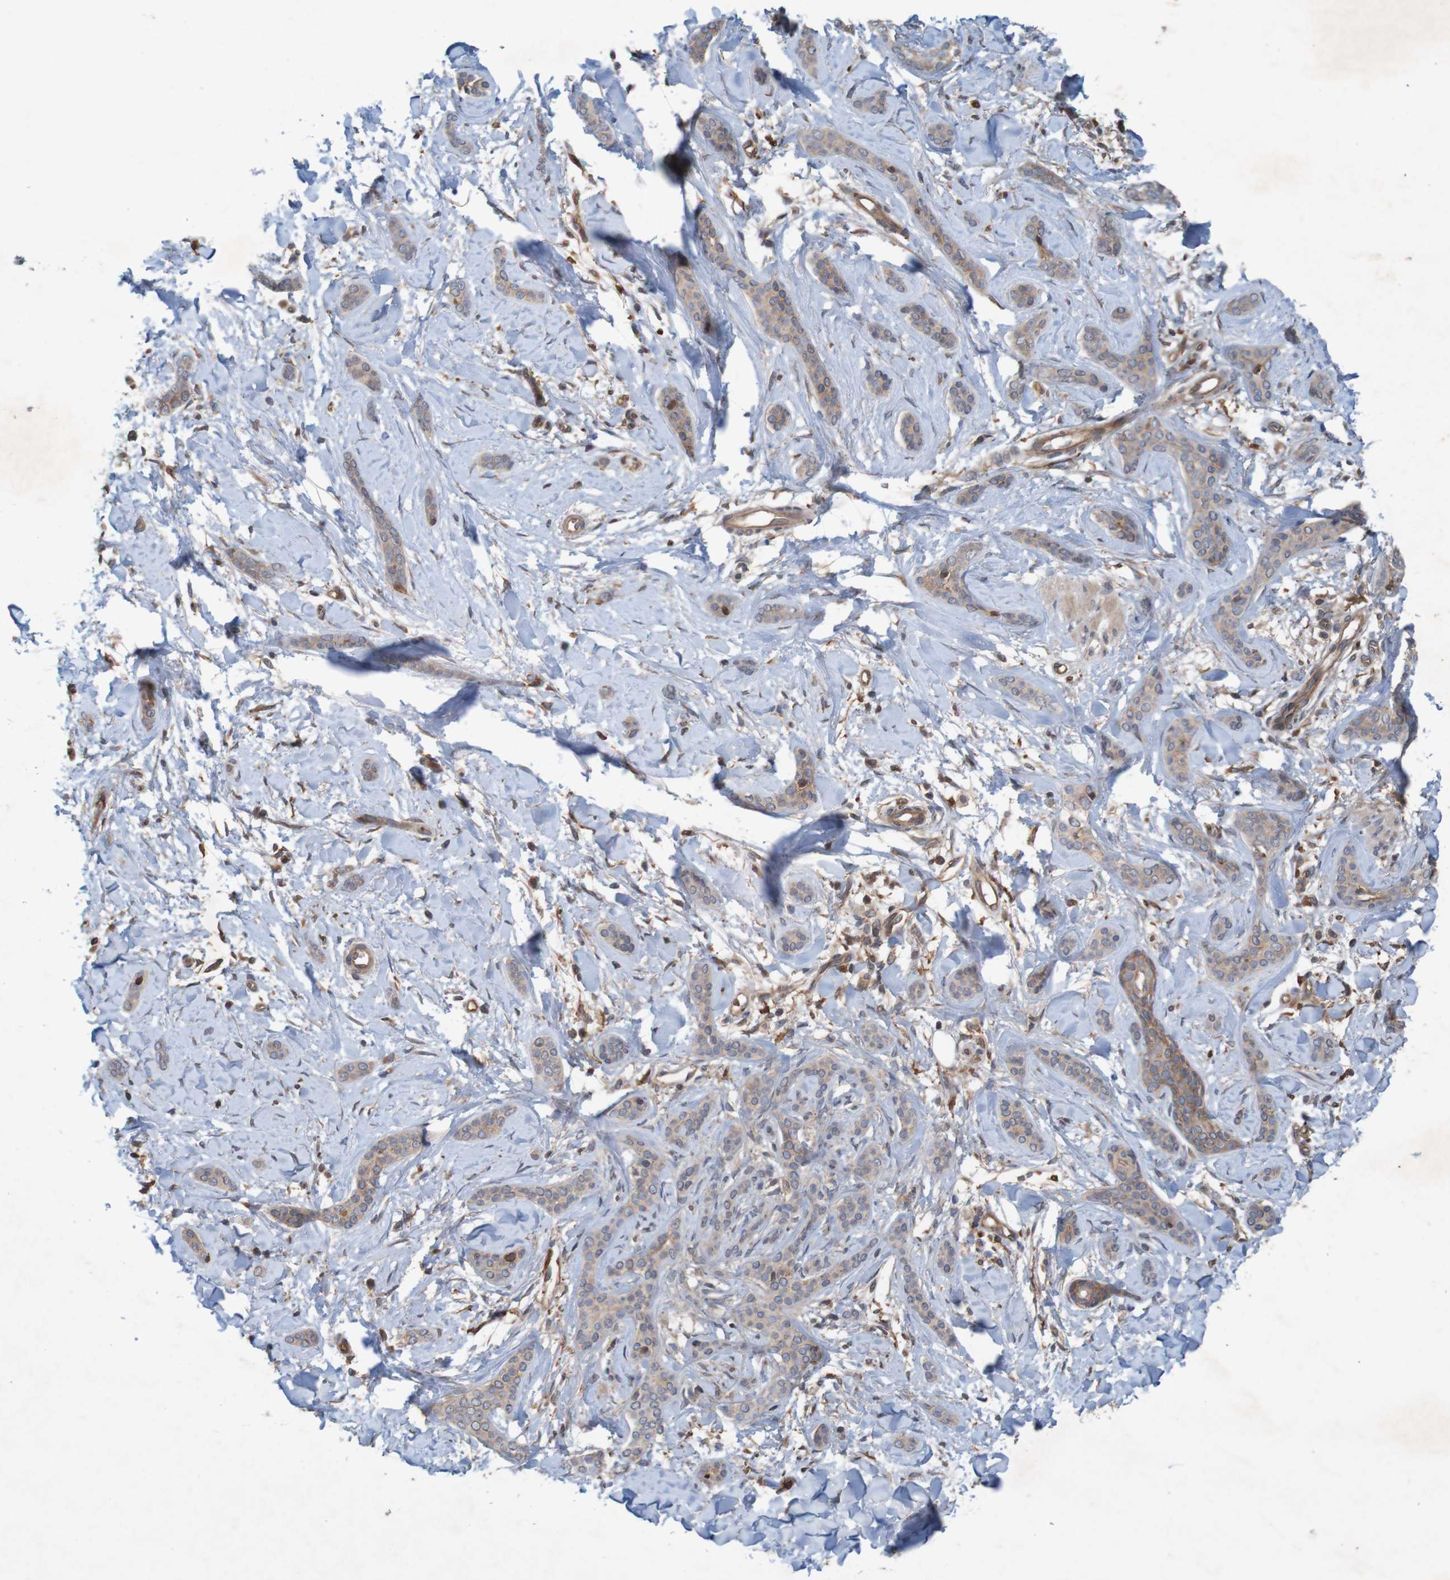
{"staining": {"intensity": "weak", "quantity": ">75%", "location": "cytoplasmic/membranous"}, "tissue": "skin cancer", "cell_type": "Tumor cells", "image_type": "cancer", "snomed": [{"axis": "morphology", "description": "Basal cell carcinoma"}, {"axis": "morphology", "description": "Adnexal tumor, benign"}, {"axis": "topography", "description": "Skin"}], "caption": "A high-resolution micrograph shows IHC staining of basal cell carcinoma (skin), which demonstrates weak cytoplasmic/membranous expression in approximately >75% of tumor cells.", "gene": "ARHGEF11", "patient": {"sex": "female", "age": 42}}